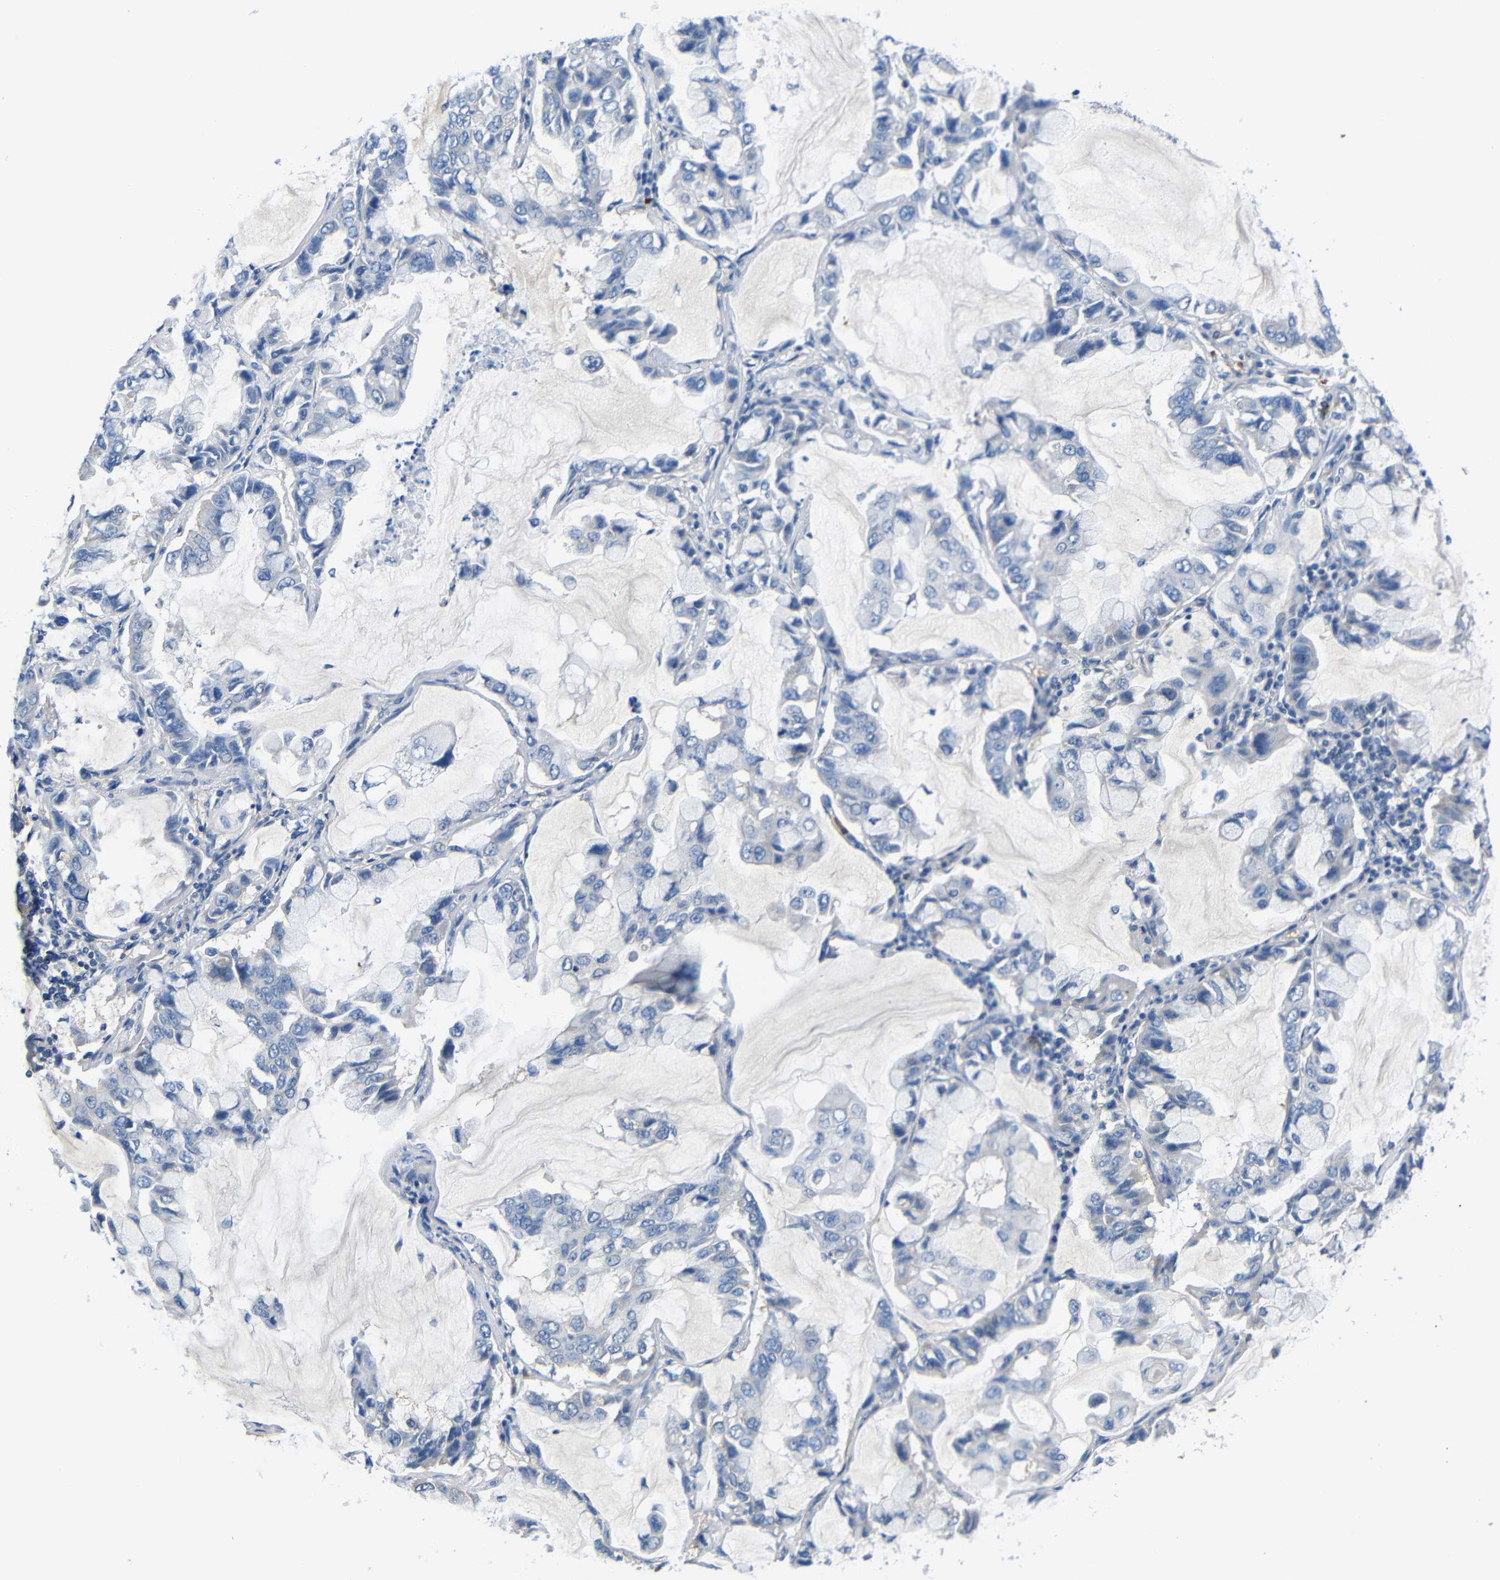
{"staining": {"intensity": "negative", "quantity": "none", "location": "none"}, "tissue": "lung cancer", "cell_type": "Tumor cells", "image_type": "cancer", "snomed": [{"axis": "morphology", "description": "Adenocarcinoma, NOS"}, {"axis": "topography", "description": "Lung"}], "caption": "Tumor cells show no significant protein expression in lung cancer.", "gene": "NEGR1", "patient": {"sex": "male", "age": 64}}